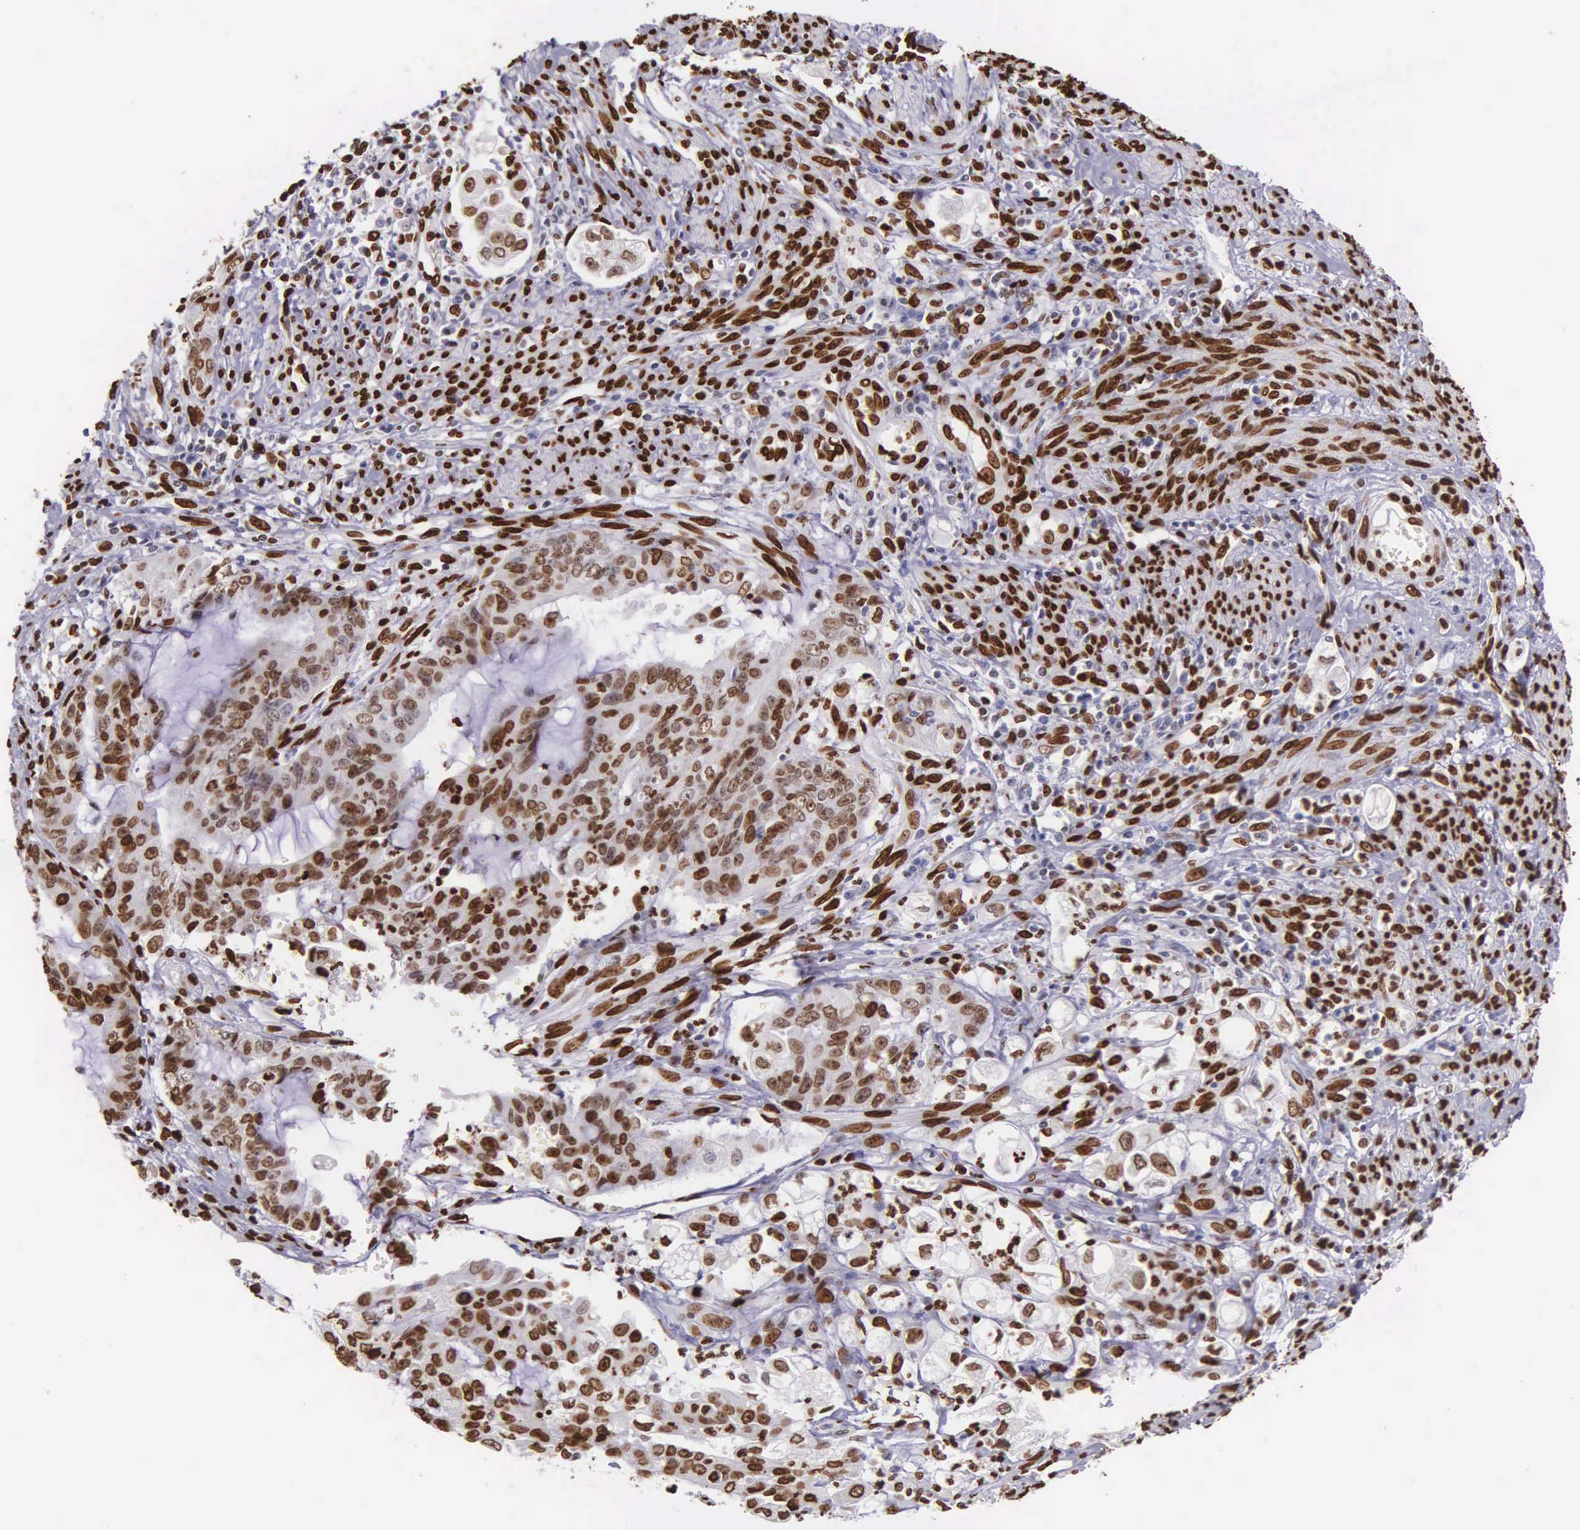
{"staining": {"intensity": "strong", "quantity": ">75%", "location": "nuclear"}, "tissue": "endometrial cancer", "cell_type": "Tumor cells", "image_type": "cancer", "snomed": [{"axis": "morphology", "description": "Adenocarcinoma, NOS"}, {"axis": "topography", "description": "Endometrium"}], "caption": "This micrograph reveals IHC staining of human endometrial cancer, with high strong nuclear staining in approximately >75% of tumor cells.", "gene": "H1-0", "patient": {"sex": "female", "age": 75}}